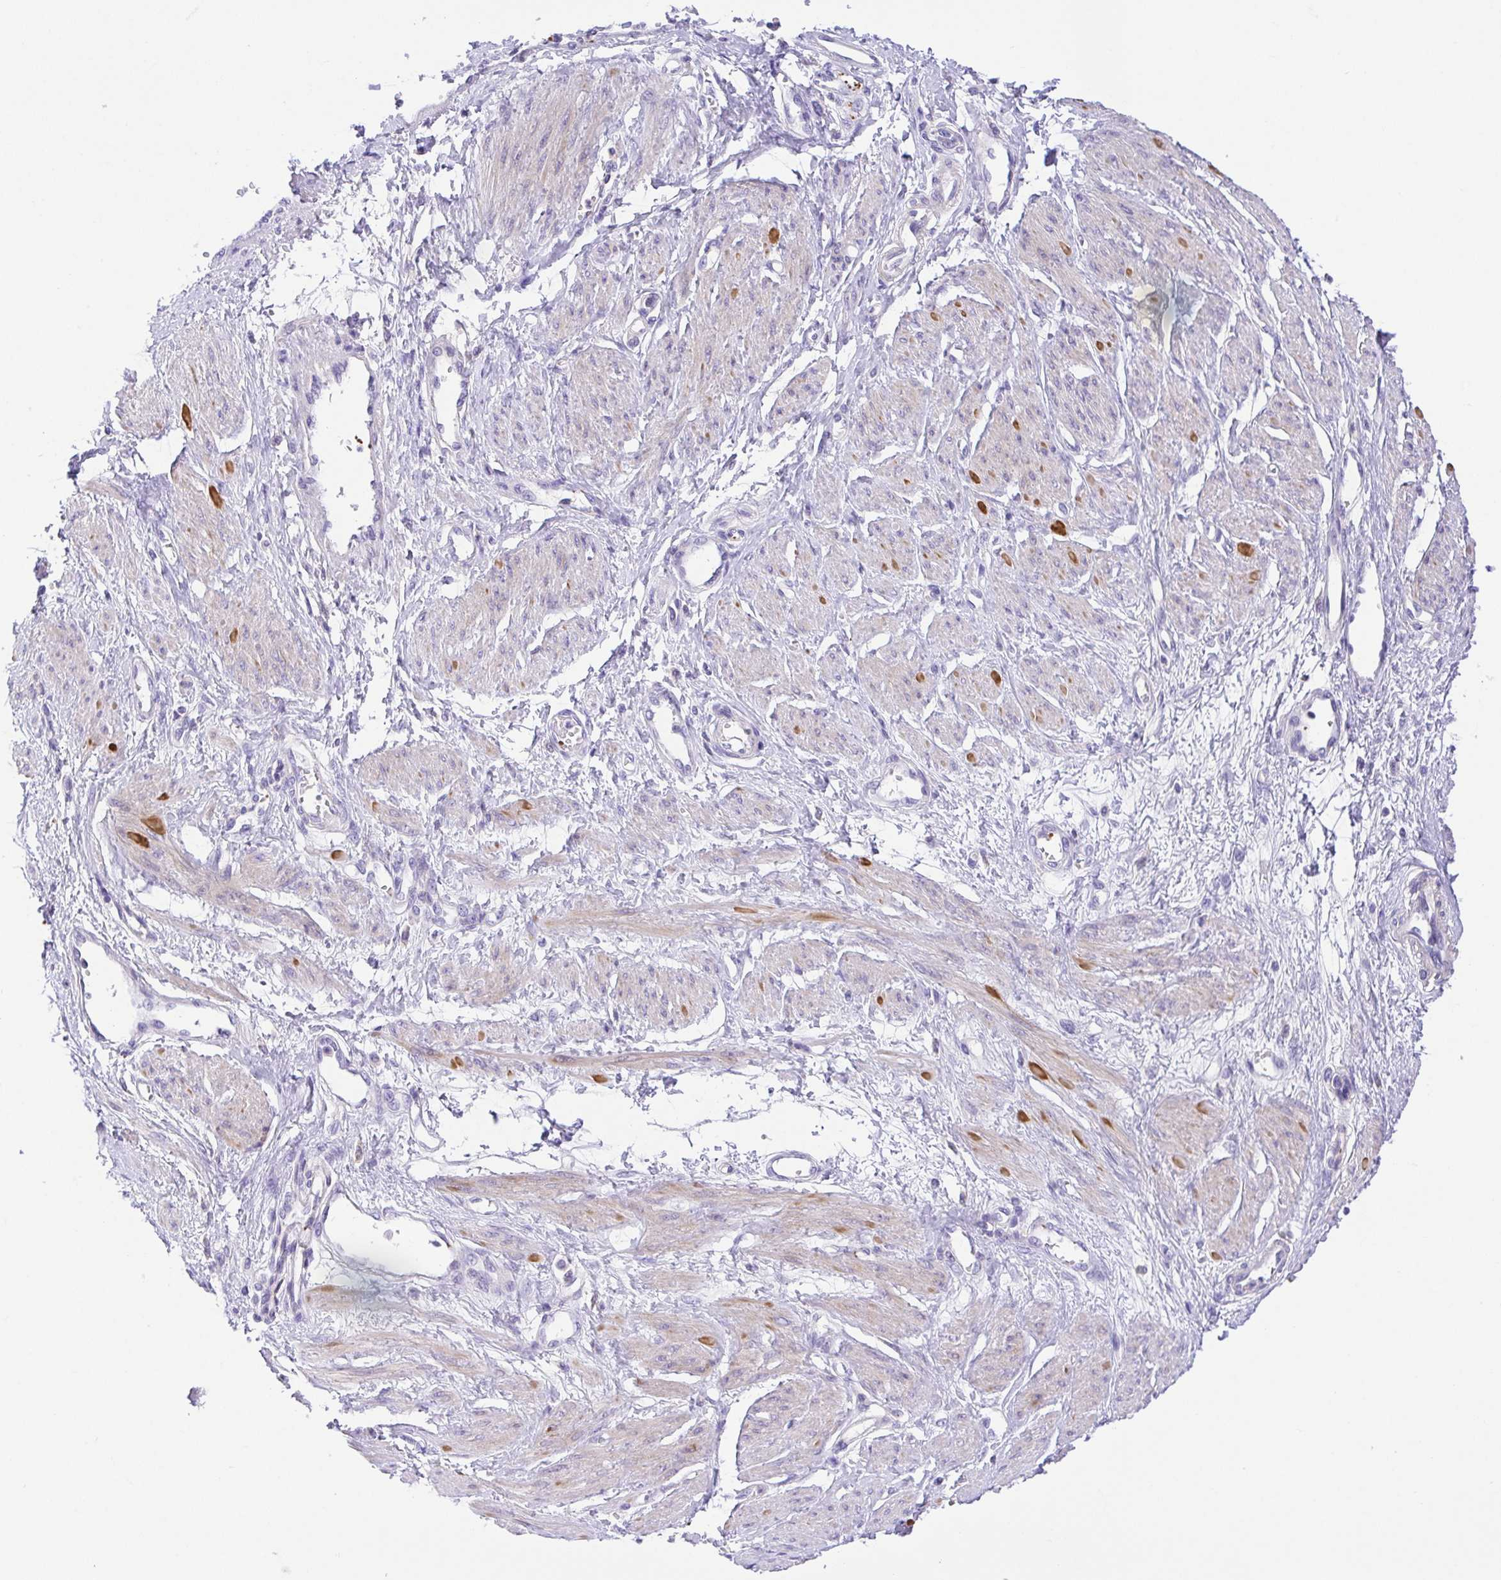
{"staining": {"intensity": "weak", "quantity": "<25%", "location": "cytoplasmic/membranous"}, "tissue": "smooth muscle", "cell_type": "Smooth muscle cells", "image_type": "normal", "snomed": [{"axis": "morphology", "description": "Normal tissue, NOS"}, {"axis": "topography", "description": "Smooth muscle"}, {"axis": "topography", "description": "Uterus"}], "caption": "Smooth muscle cells show no significant protein positivity in unremarkable smooth muscle. The staining was performed using DAB to visualize the protein expression in brown, while the nuclei were stained in blue with hematoxylin (Magnification: 20x).", "gene": "PRR14L", "patient": {"sex": "female", "age": 39}}